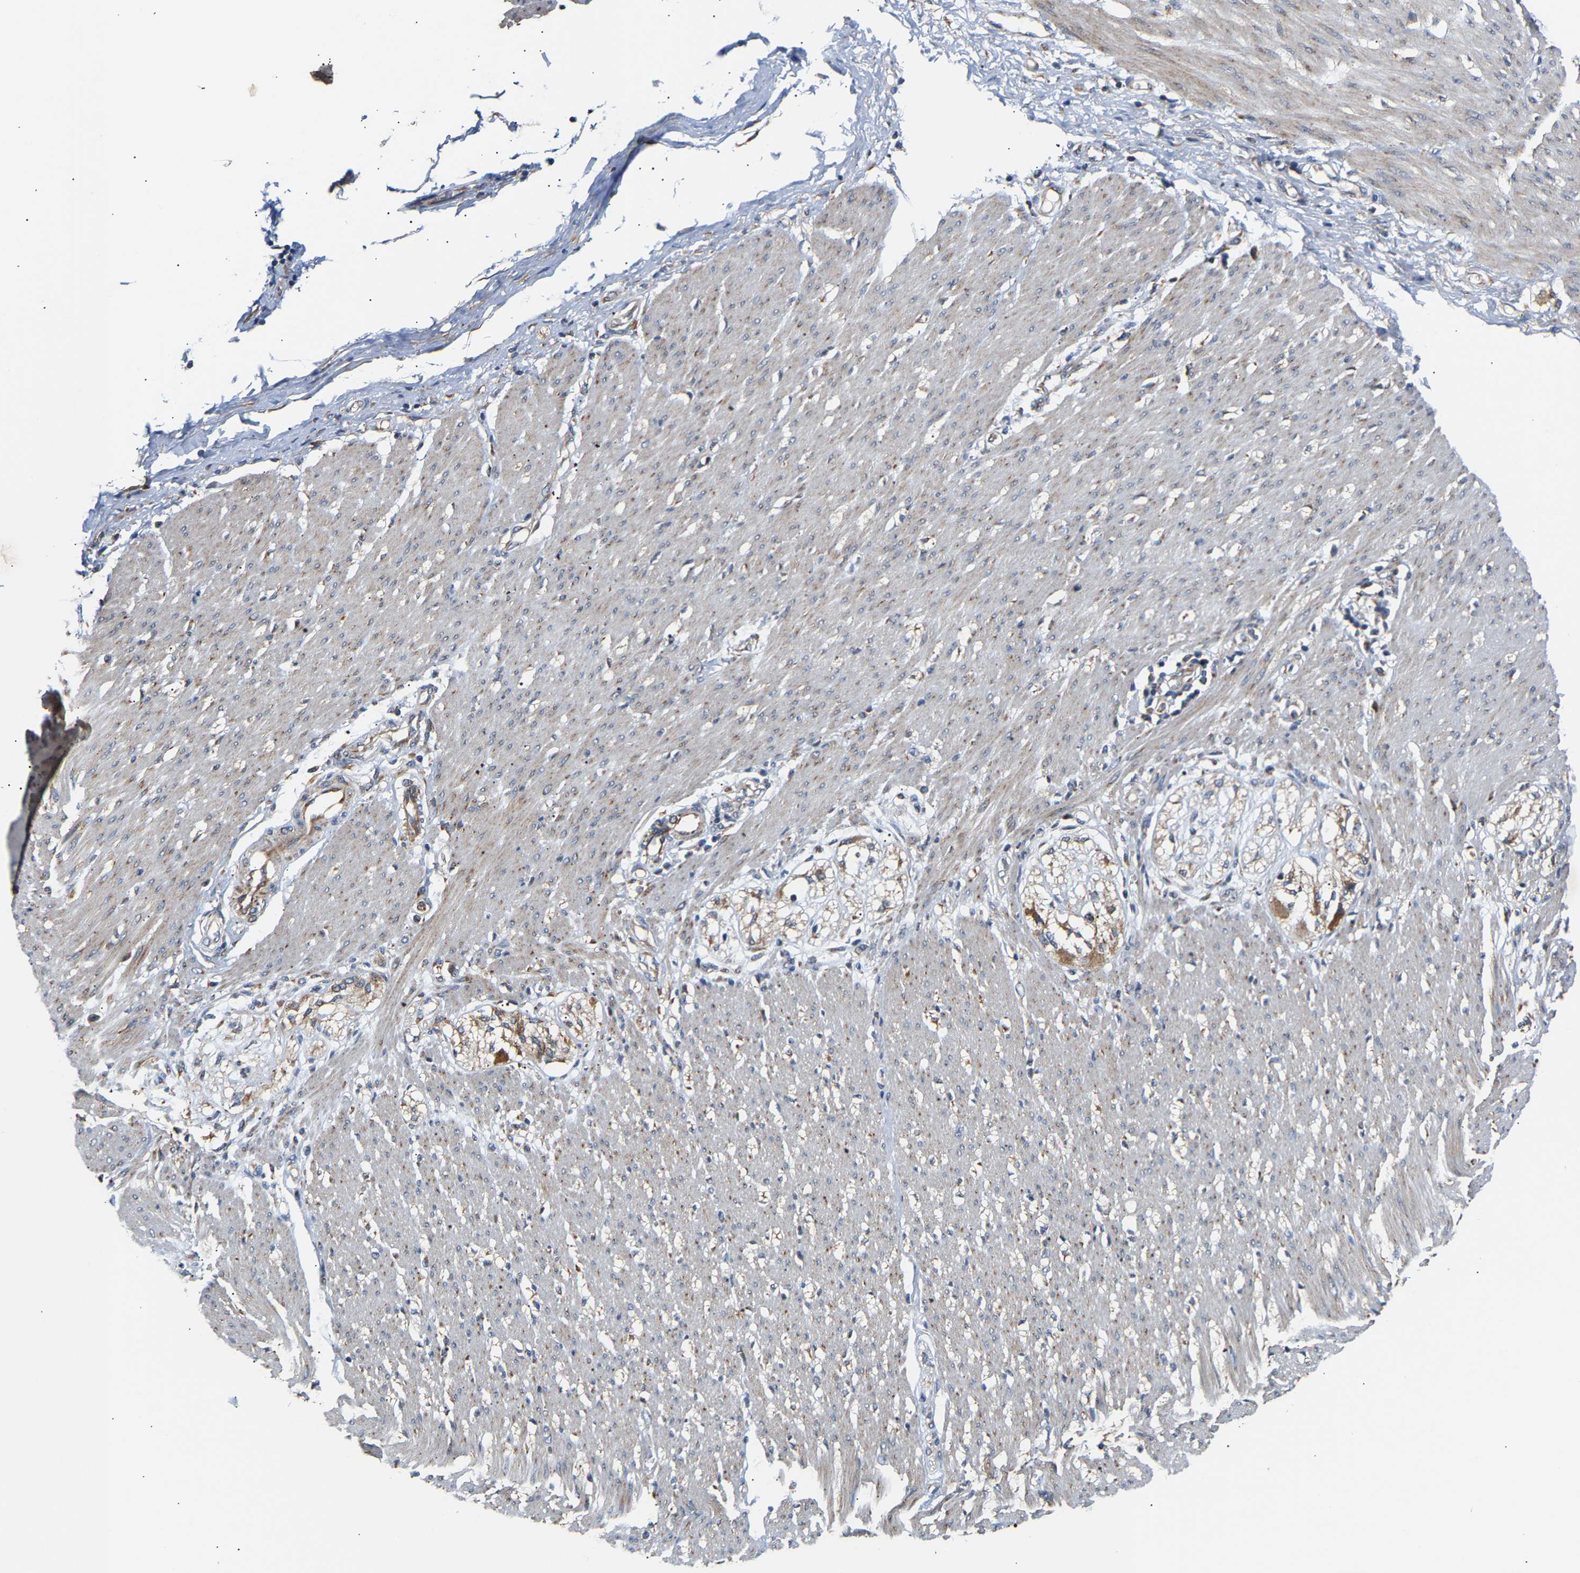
{"staining": {"intensity": "weak", "quantity": ">75%", "location": "cytoplasmic/membranous"}, "tissue": "adipose tissue", "cell_type": "Adipocytes", "image_type": "normal", "snomed": [{"axis": "morphology", "description": "Normal tissue, NOS"}, {"axis": "morphology", "description": "Adenocarcinoma, NOS"}, {"axis": "topography", "description": "Colon"}, {"axis": "topography", "description": "Peripheral nerve tissue"}], "caption": "Protein expression analysis of unremarkable adipose tissue displays weak cytoplasmic/membranous staining in about >75% of adipocytes.", "gene": "TMEM168", "patient": {"sex": "male", "age": 14}}